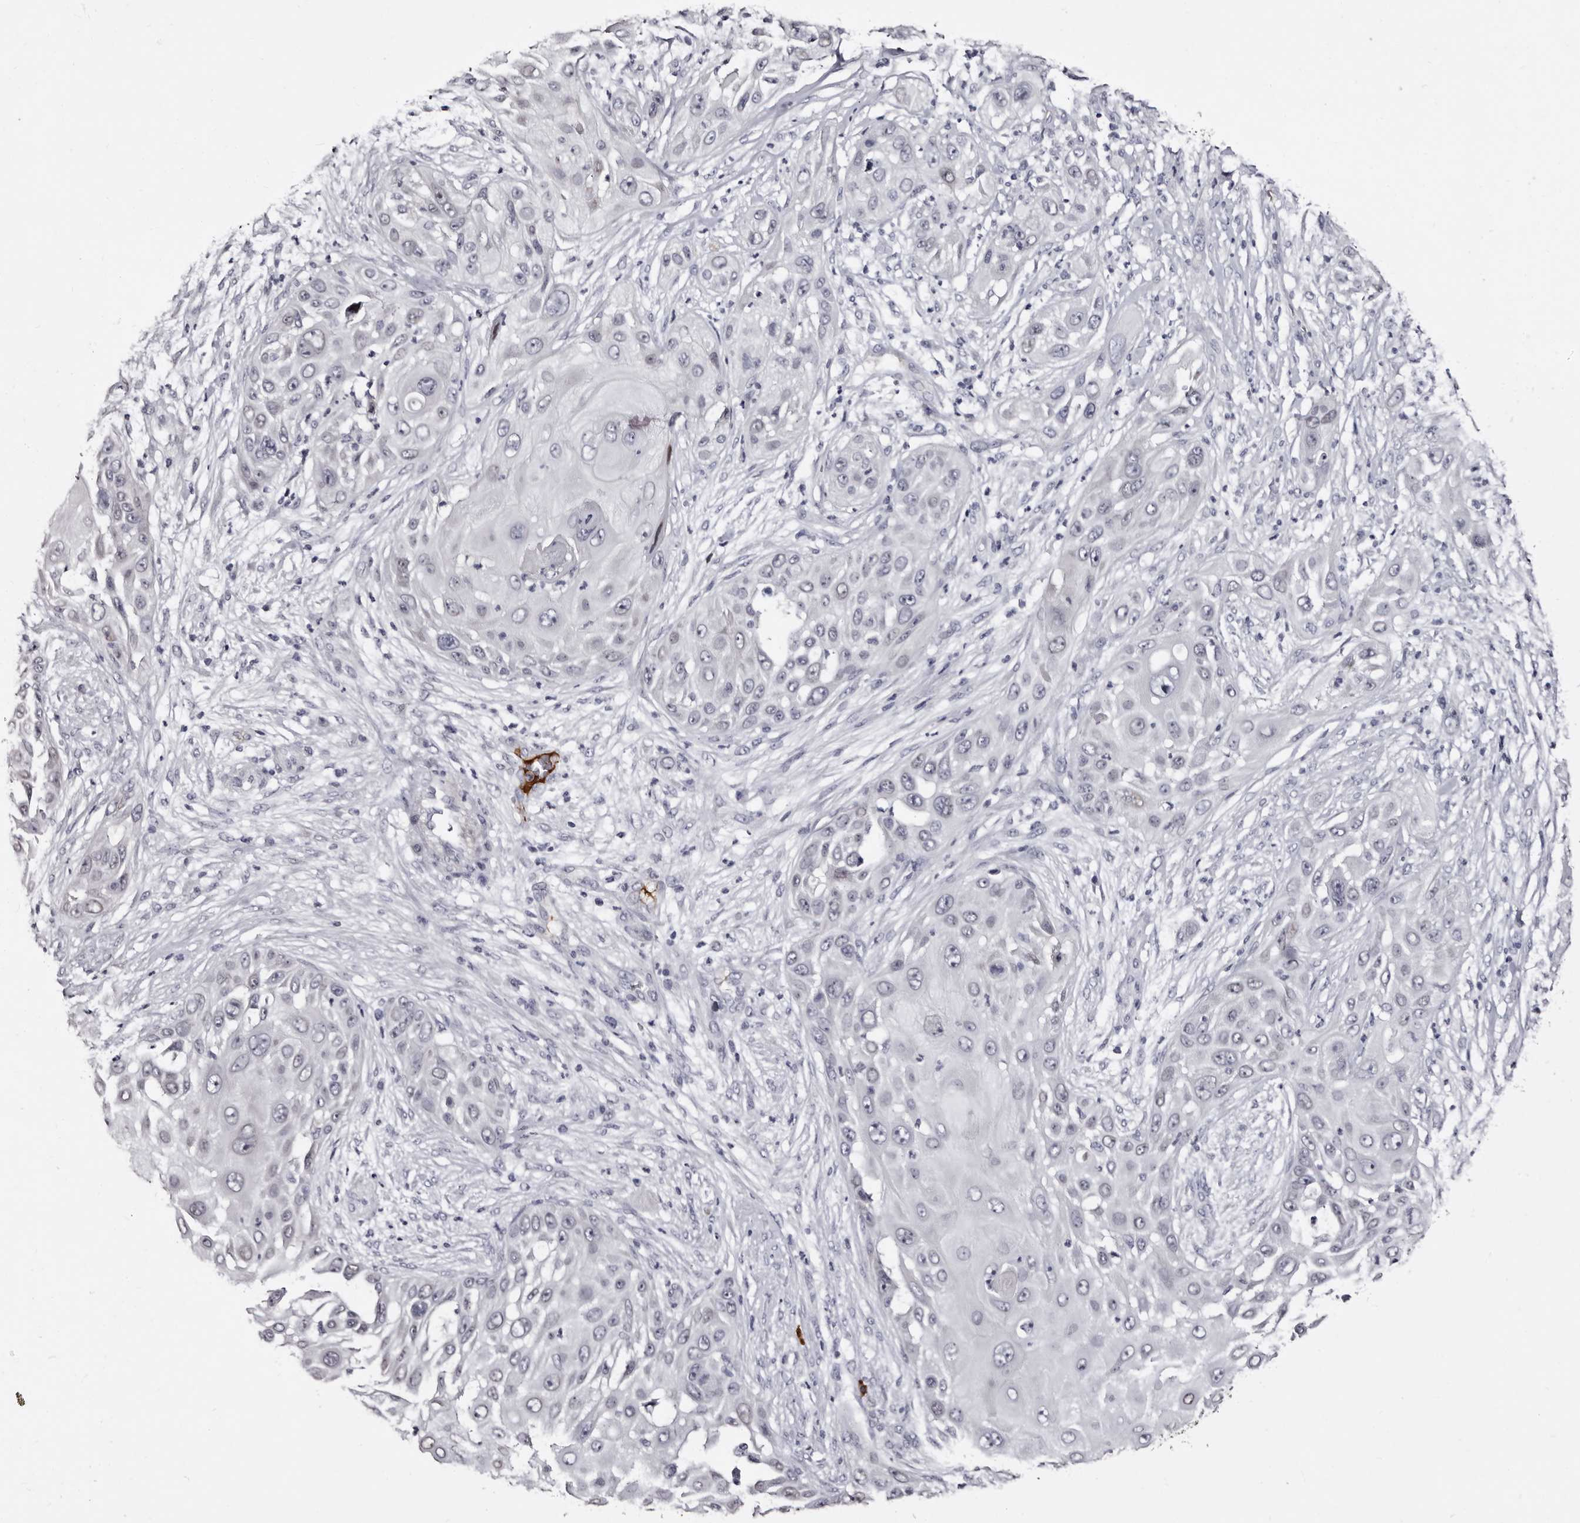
{"staining": {"intensity": "negative", "quantity": "none", "location": "none"}, "tissue": "skin cancer", "cell_type": "Tumor cells", "image_type": "cancer", "snomed": [{"axis": "morphology", "description": "Squamous cell carcinoma, NOS"}, {"axis": "topography", "description": "Skin"}], "caption": "Squamous cell carcinoma (skin) stained for a protein using IHC exhibits no positivity tumor cells.", "gene": "TBC1D22B", "patient": {"sex": "female", "age": 44}}